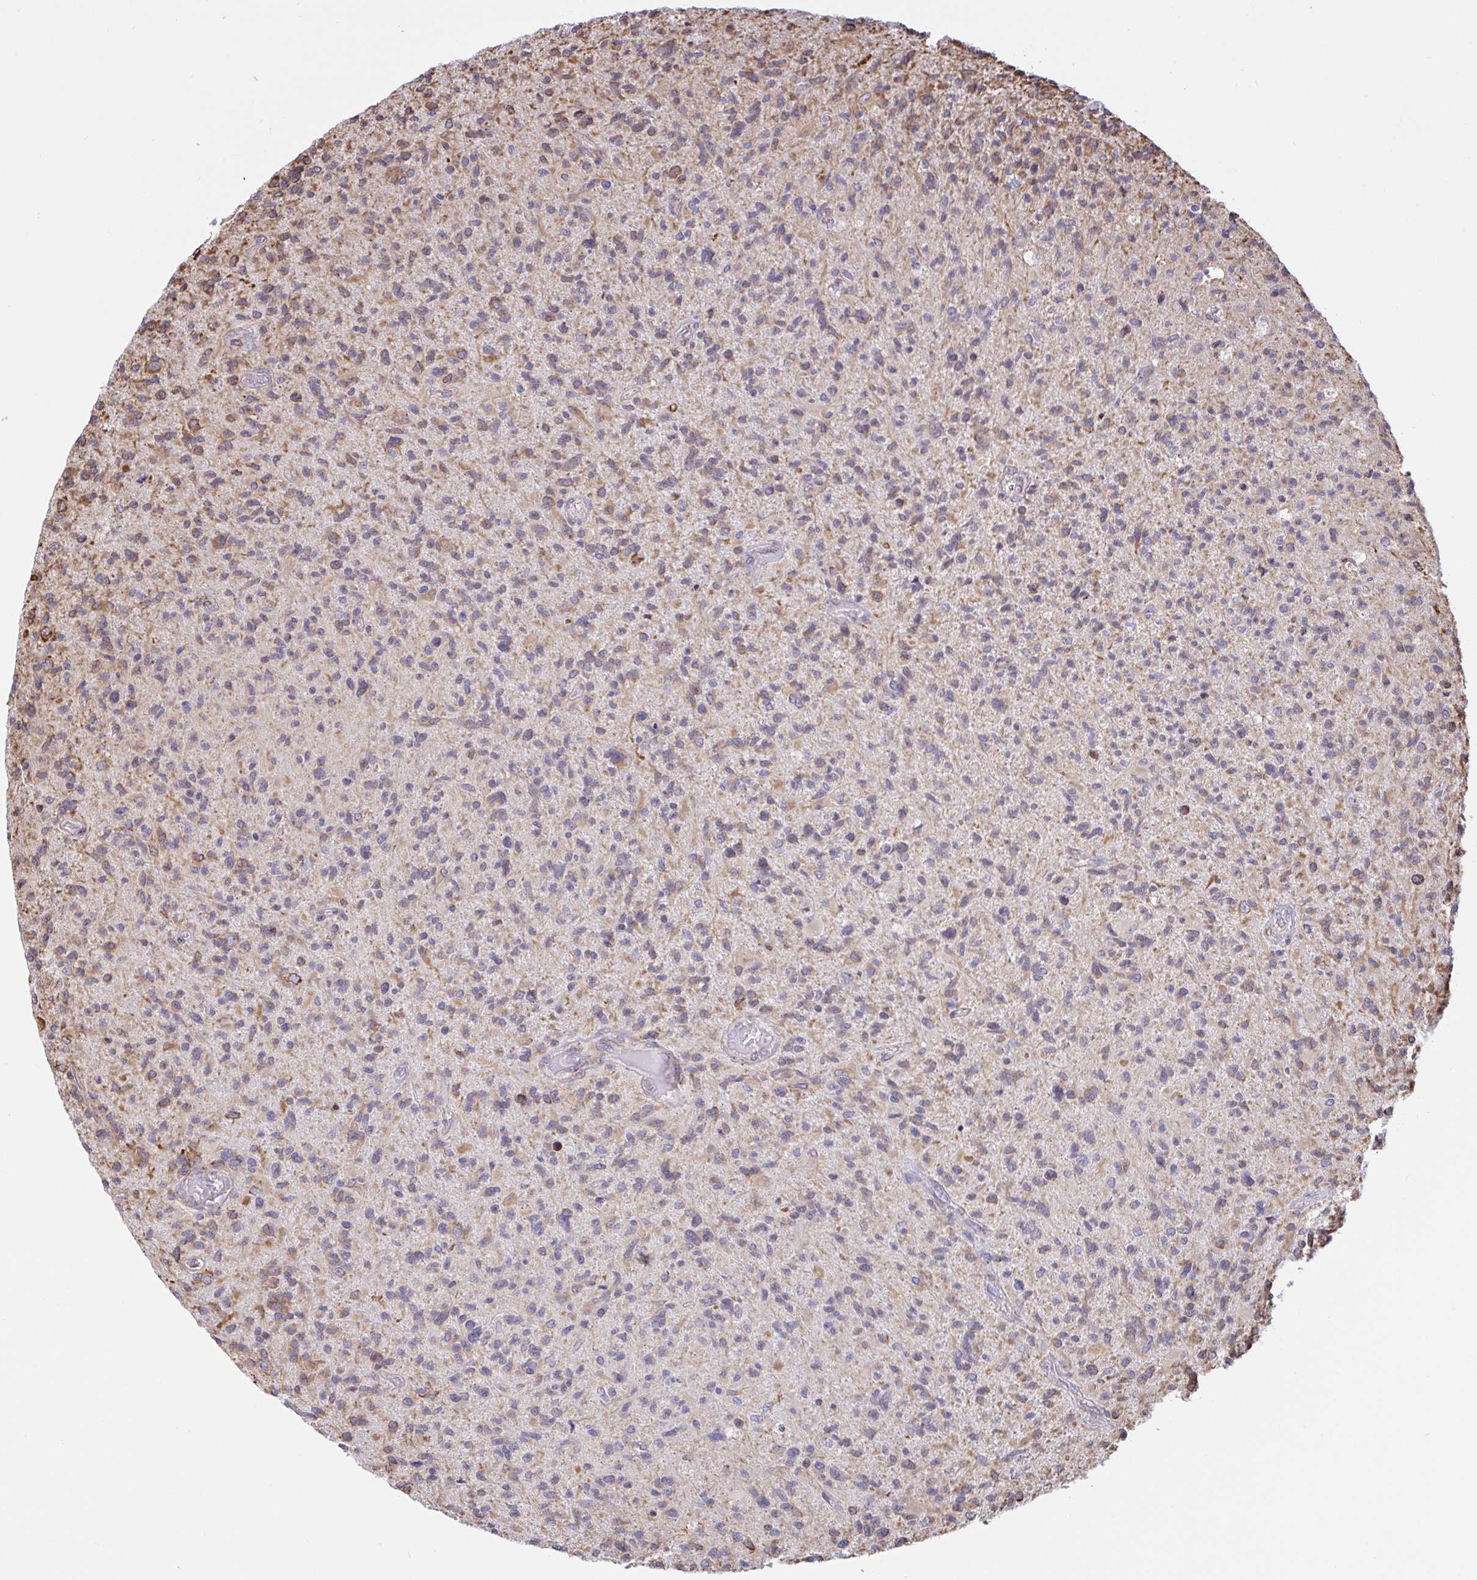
{"staining": {"intensity": "moderate", "quantity": "<25%", "location": "cytoplasmic/membranous"}, "tissue": "glioma", "cell_type": "Tumor cells", "image_type": "cancer", "snomed": [{"axis": "morphology", "description": "Glioma, malignant, High grade"}, {"axis": "topography", "description": "Brain"}], "caption": "Glioma stained for a protein (brown) shows moderate cytoplasmic/membranous positive staining in approximately <25% of tumor cells.", "gene": "CLGN", "patient": {"sex": "female", "age": 70}}